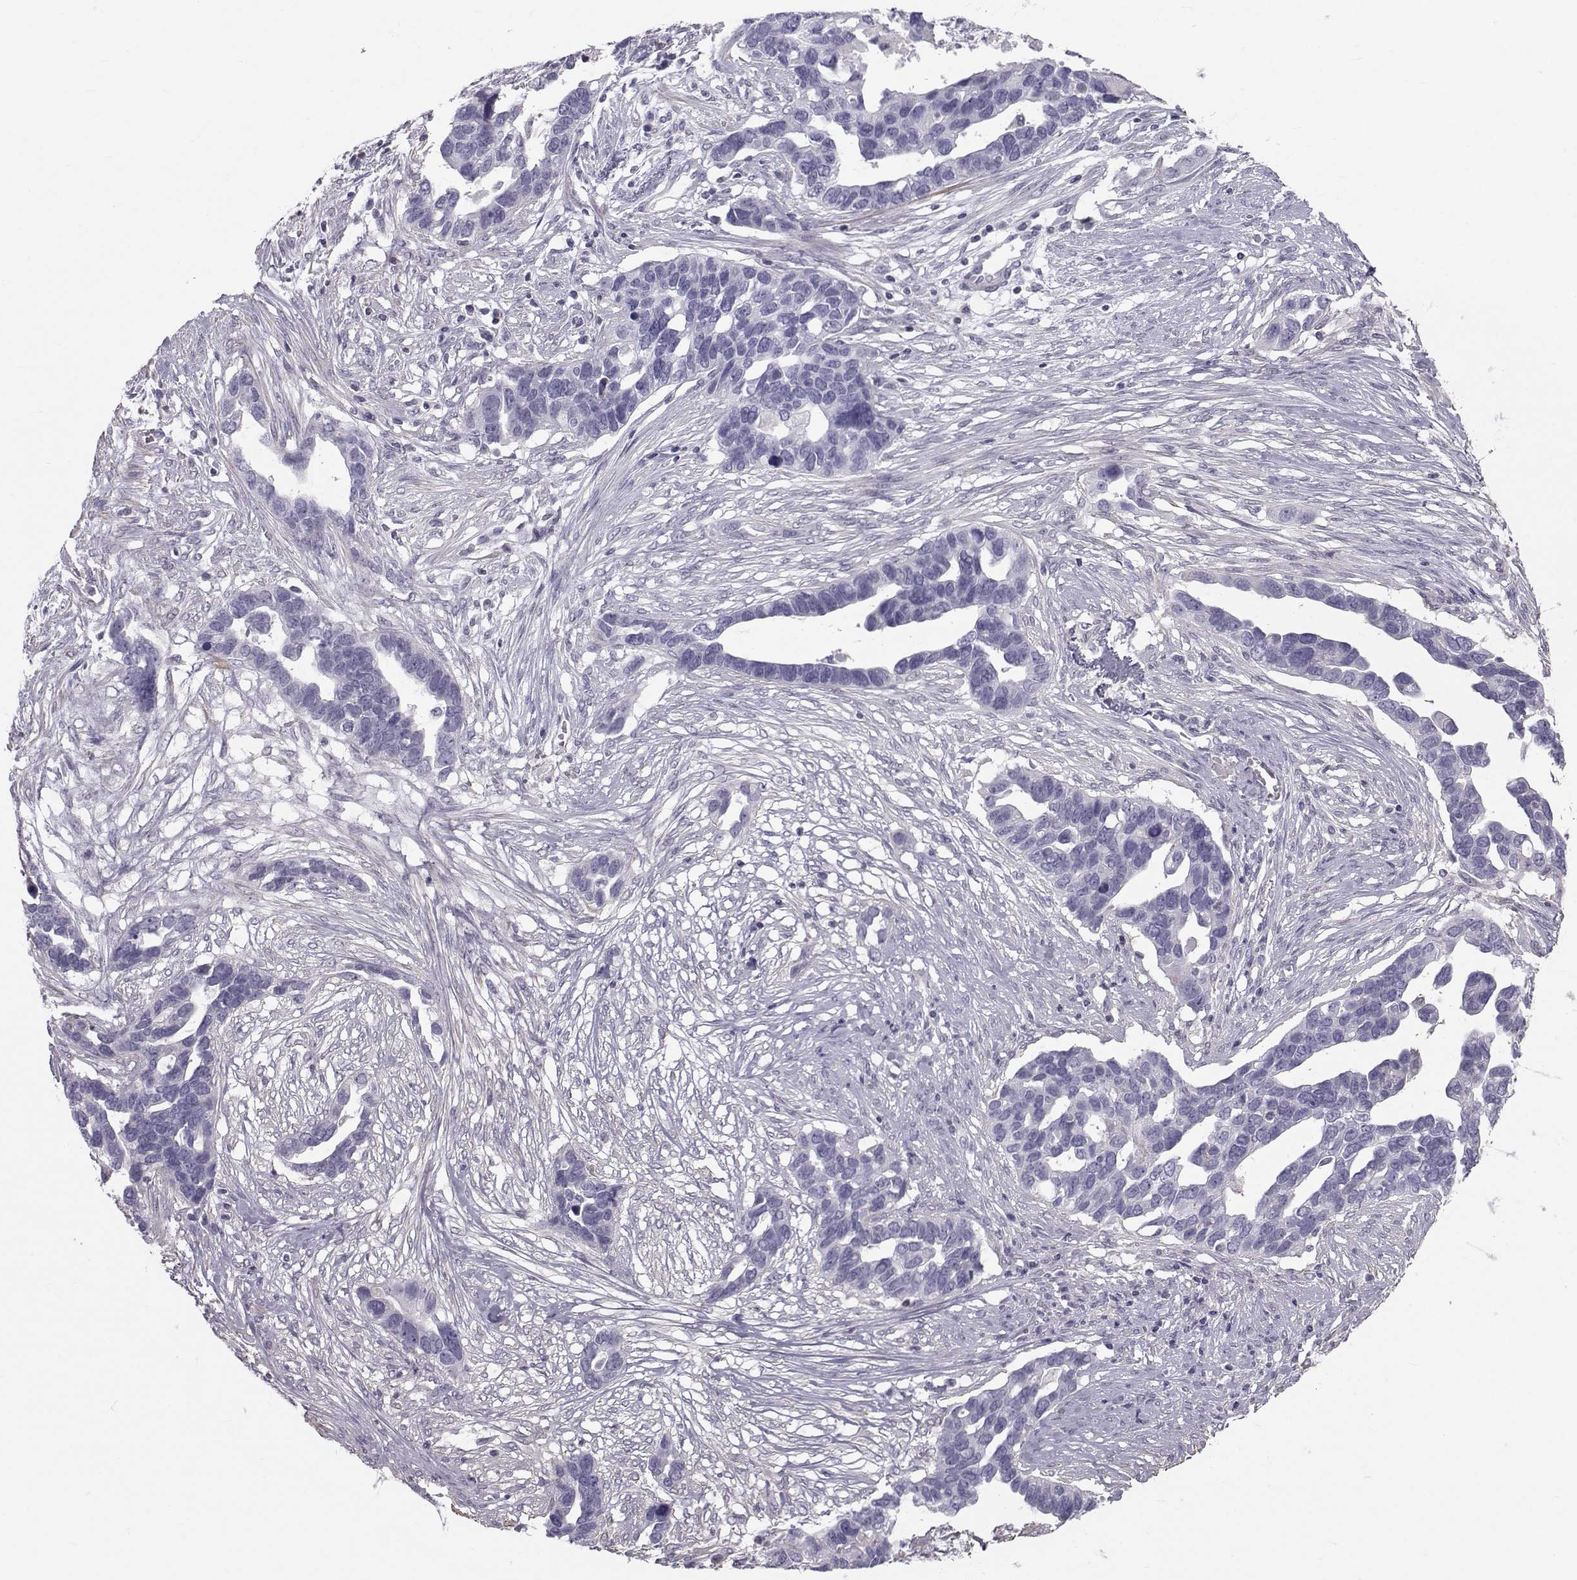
{"staining": {"intensity": "negative", "quantity": "none", "location": "none"}, "tissue": "ovarian cancer", "cell_type": "Tumor cells", "image_type": "cancer", "snomed": [{"axis": "morphology", "description": "Cystadenocarcinoma, serous, NOS"}, {"axis": "topography", "description": "Ovary"}], "caption": "Tumor cells are negative for protein expression in human ovarian cancer. (DAB (3,3'-diaminobenzidine) immunohistochemistry with hematoxylin counter stain).", "gene": "GARIN3", "patient": {"sex": "female", "age": 54}}